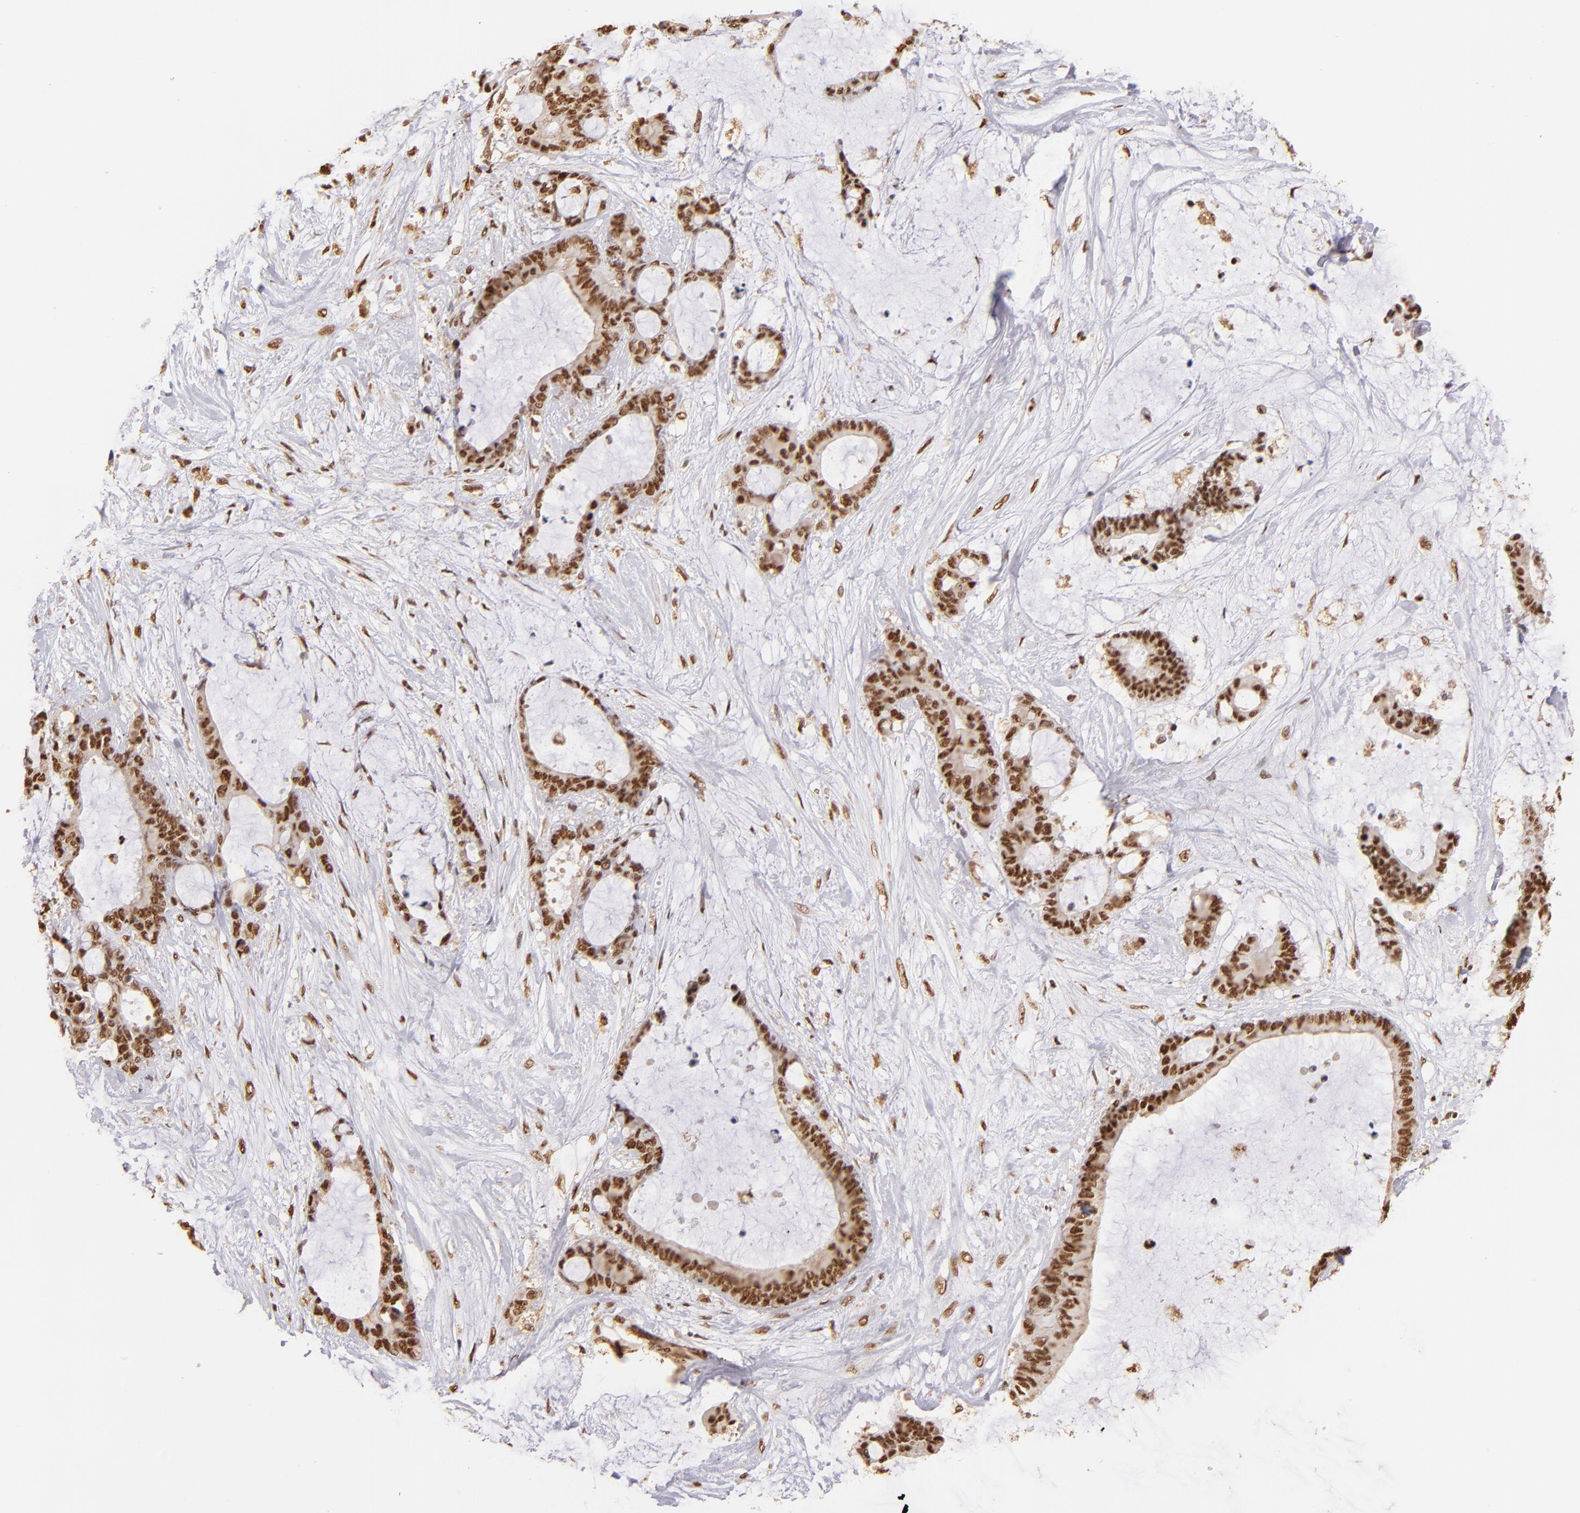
{"staining": {"intensity": "moderate", "quantity": ">75%", "location": "cytoplasmic/membranous,nuclear"}, "tissue": "liver cancer", "cell_type": "Tumor cells", "image_type": "cancer", "snomed": [{"axis": "morphology", "description": "Cholangiocarcinoma"}, {"axis": "topography", "description": "Liver"}], "caption": "Protein staining shows moderate cytoplasmic/membranous and nuclear positivity in about >75% of tumor cells in liver cancer.", "gene": "SP1", "patient": {"sex": "female", "age": 73}}